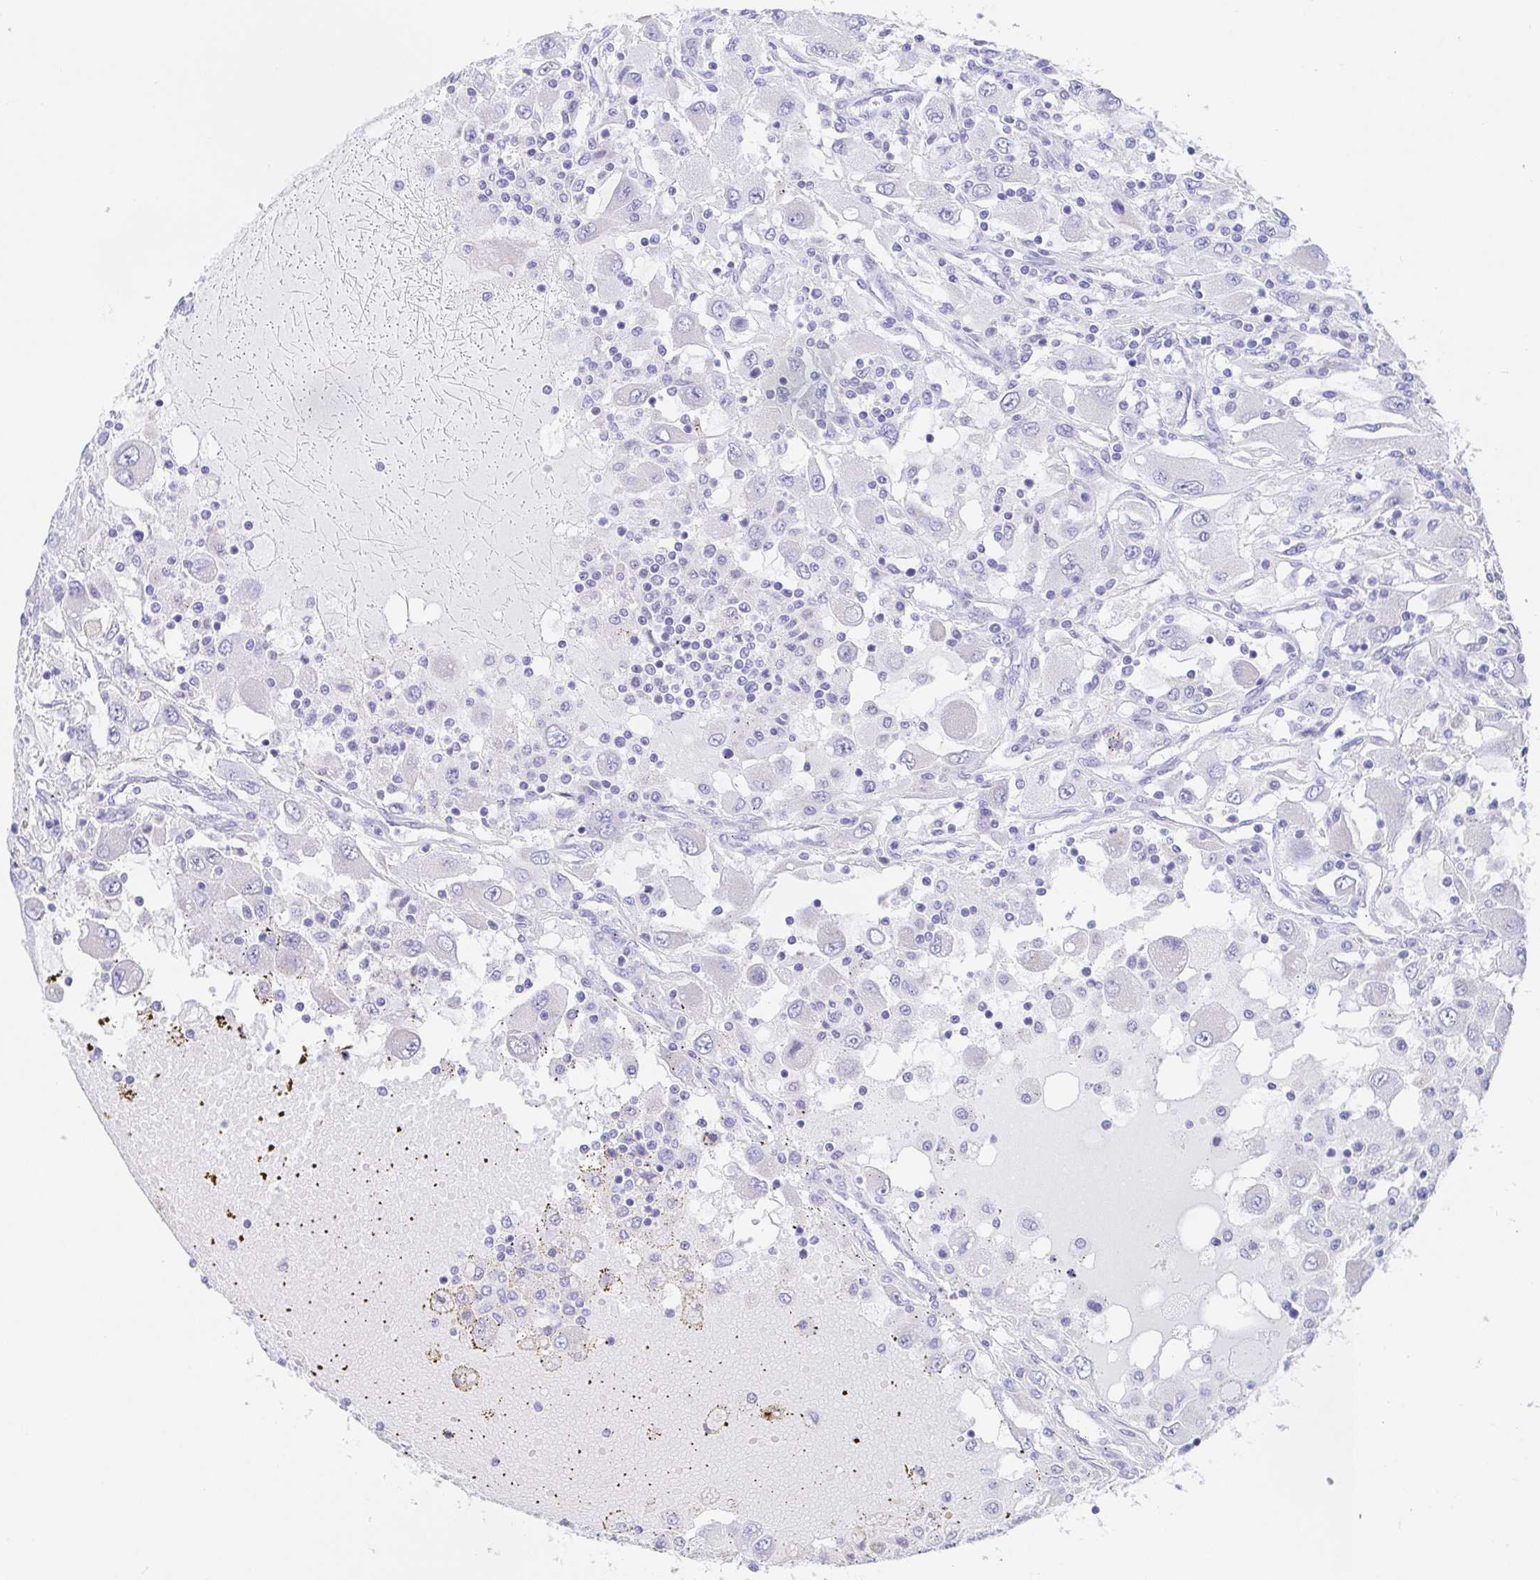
{"staining": {"intensity": "negative", "quantity": "none", "location": "none"}, "tissue": "renal cancer", "cell_type": "Tumor cells", "image_type": "cancer", "snomed": [{"axis": "morphology", "description": "Adenocarcinoma, NOS"}, {"axis": "topography", "description": "Kidney"}], "caption": "DAB immunohistochemical staining of human adenocarcinoma (renal) demonstrates no significant positivity in tumor cells.", "gene": "SCG3", "patient": {"sex": "female", "age": 67}}